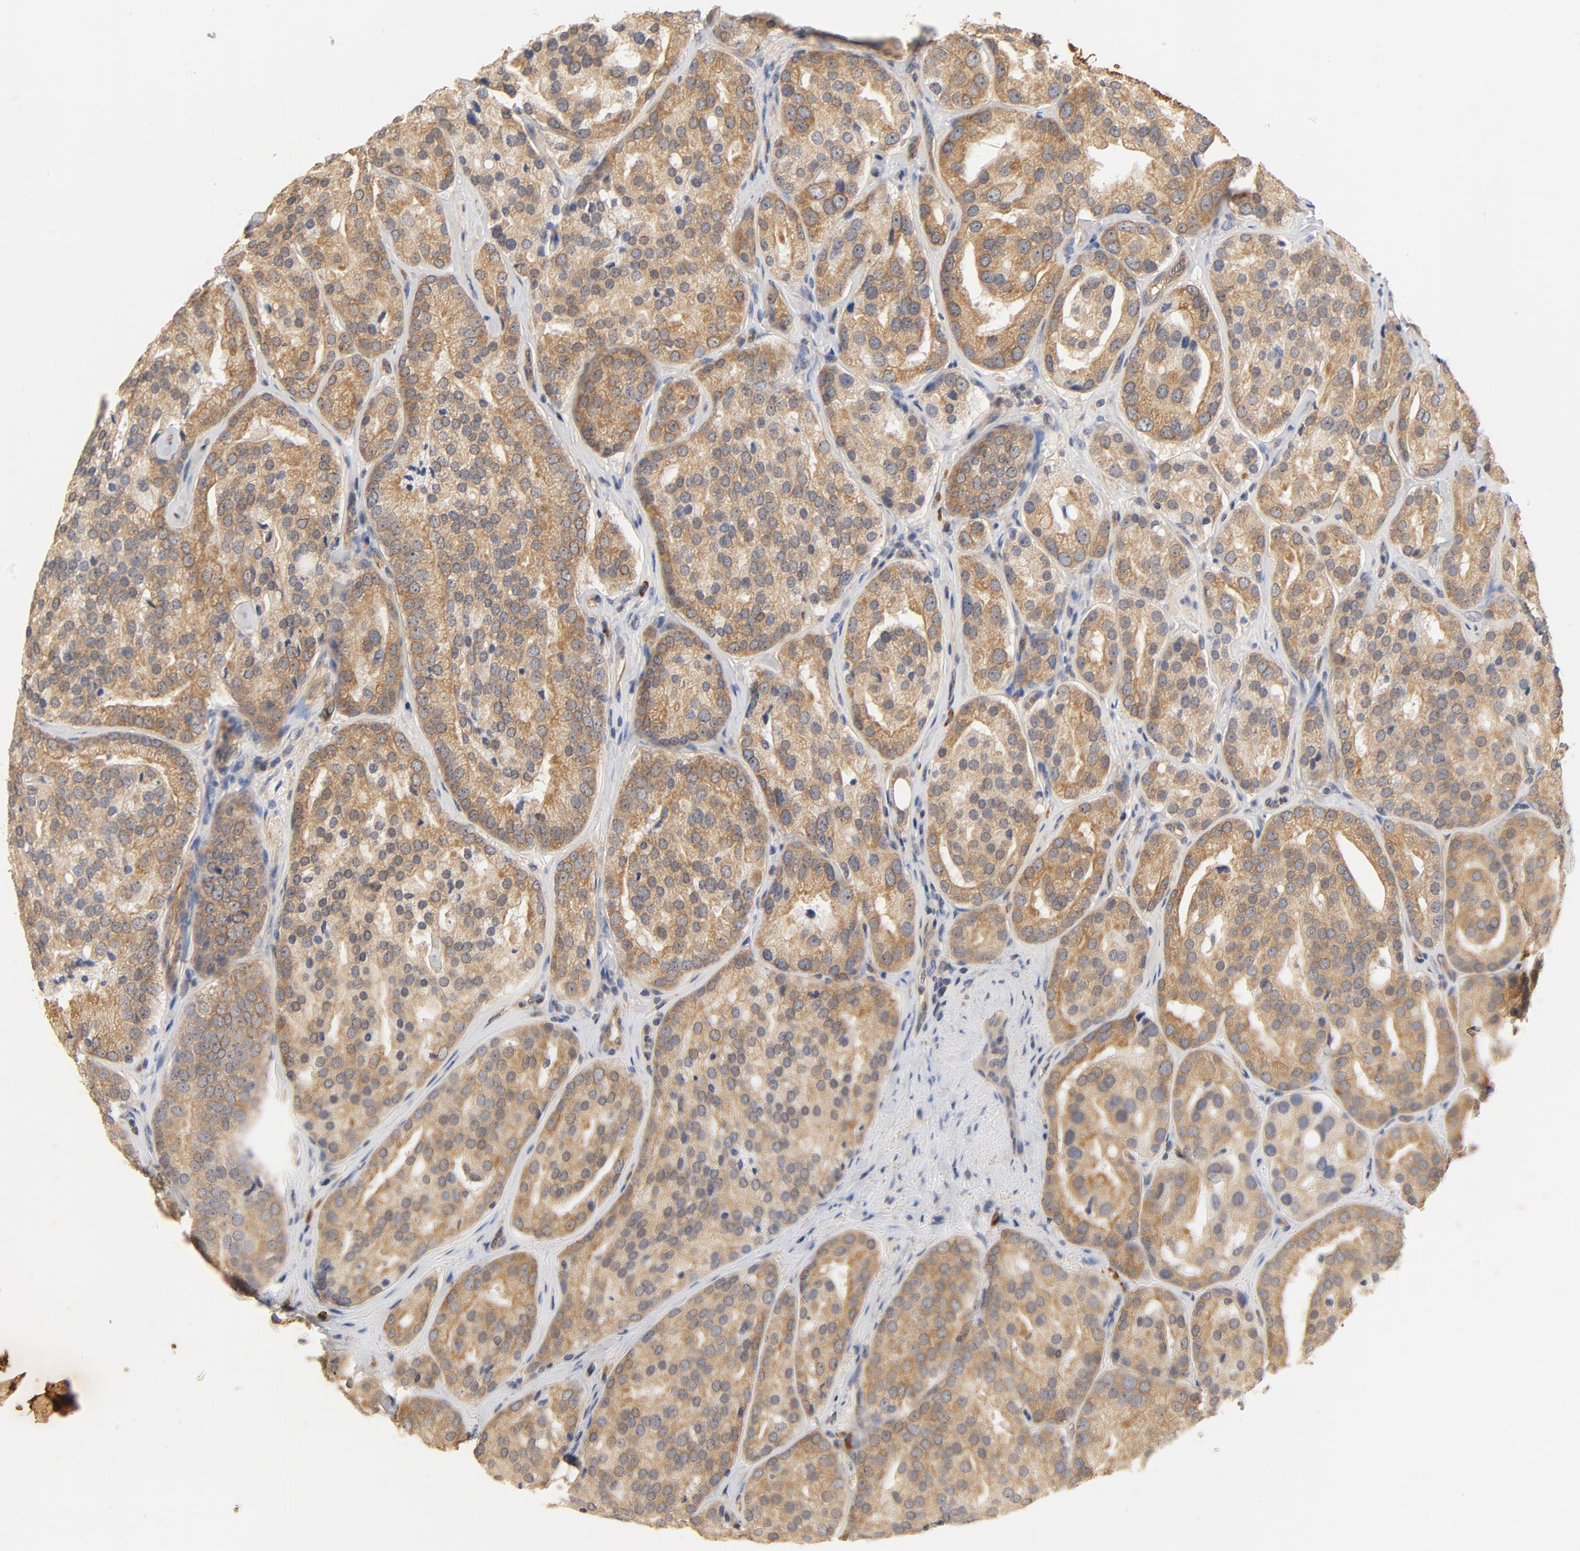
{"staining": {"intensity": "moderate", "quantity": ">75%", "location": "cytoplasmic/membranous"}, "tissue": "prostate cancer", "cell_type": "Tumor cells", "image_type": "cancer", "snomed": [{"axis": "morphology", "description": "Adenocarcinoma, High grade"}, {"axis": "topography", "description": "Prostate"}], "caption": "Prostate cancer (high-grade adenocarcinoma) stained for a protein (brown) demonstrates moderate cytoplasmic/membranous positive staining in approximately >75% of tumor cells.", "gene": "UBE2J1", "patient": {"sex": "male", "age": 64}}